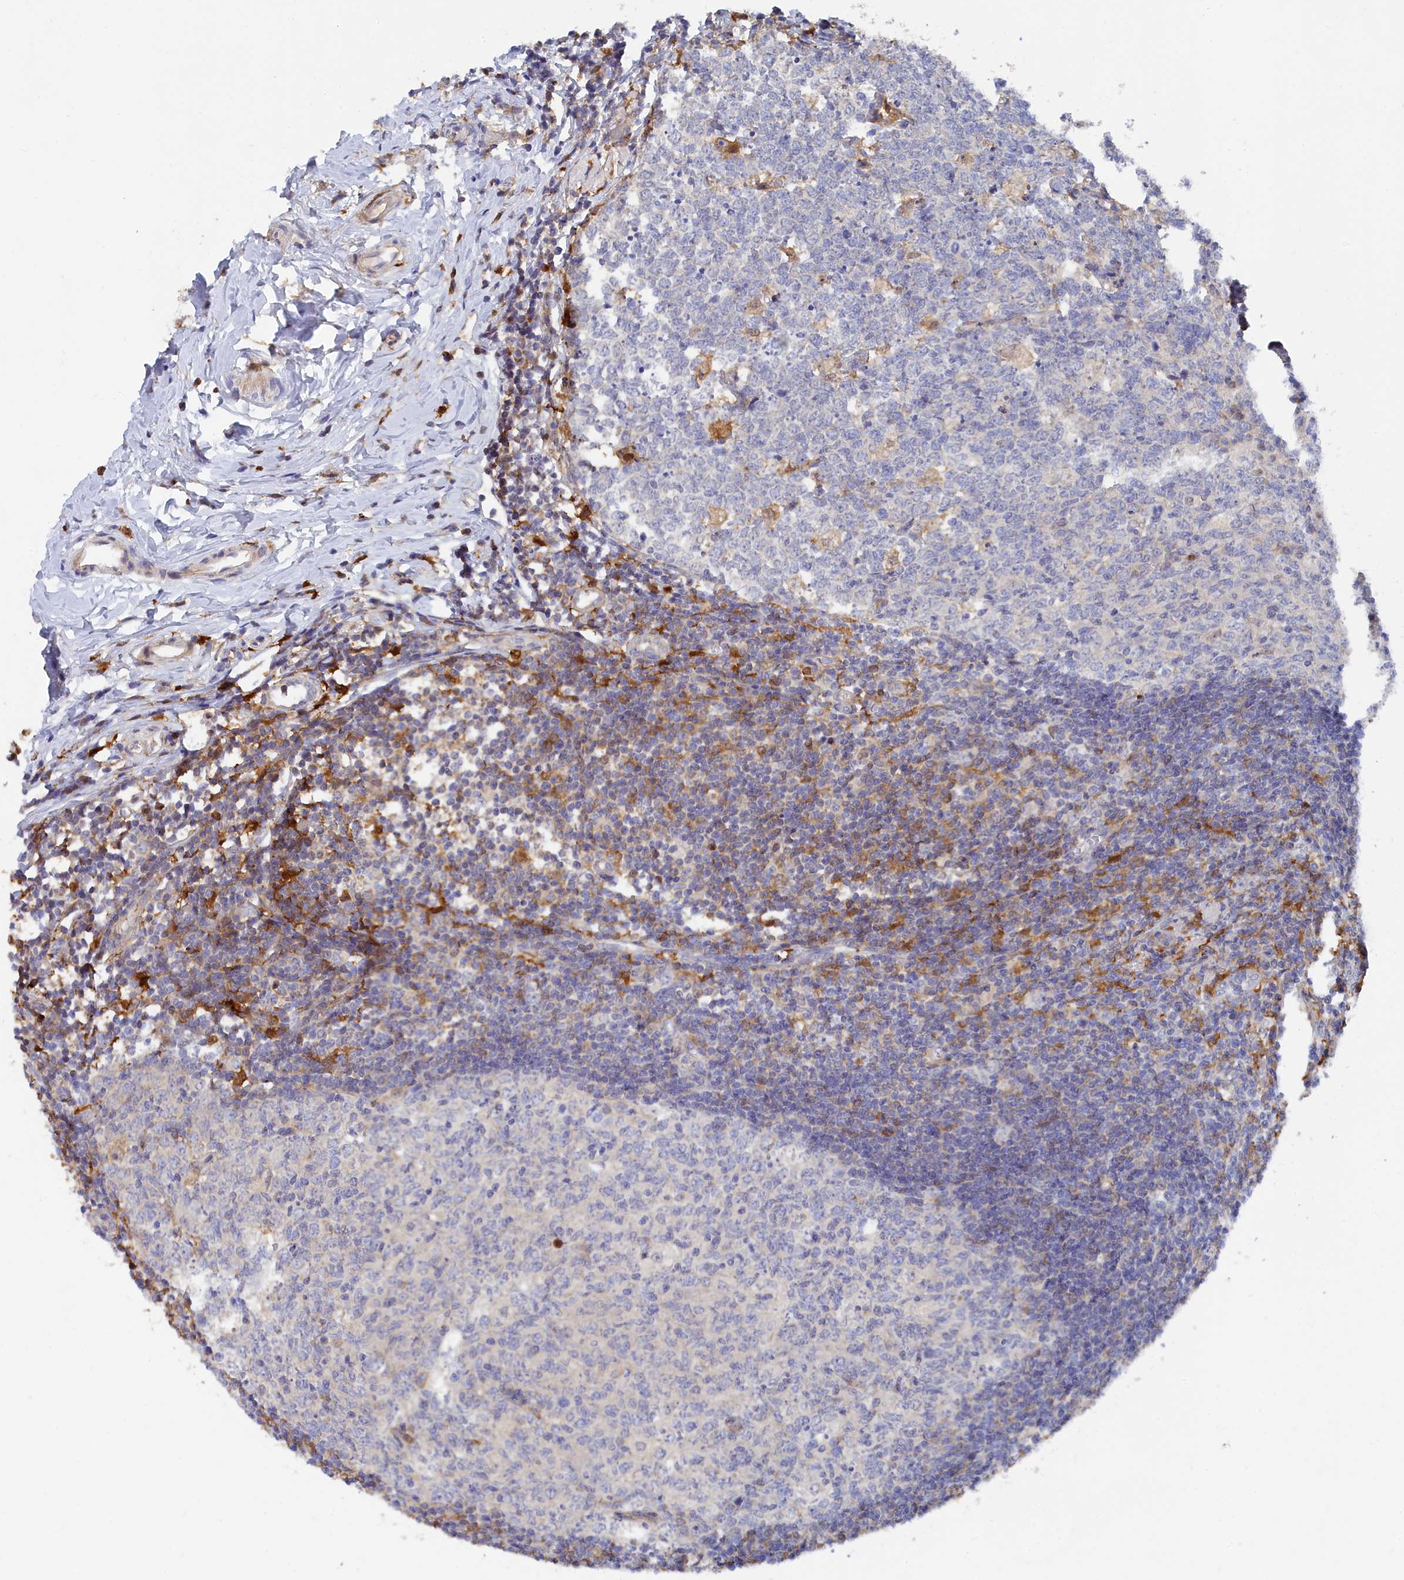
{"staining": {"intensity": "weak", "quantity": "25%-75%", "location": "cytoplasmic/membranous"}, "tissue": "appendix", "cell_type": "Glandular cells", "image_type": "normal", "snomed": [{"axis": "morphology", "description": "Normal tissue, NOS"}, {"axis": "topography", "description": "Appendix"}], "caption": "High-power microscopy captured an immunohistochemistry (IHC) photomicrograph of normal appendix, revealing weak cytoplasmic/membranous positivity in about 25%-75% of glandular cells.", "gene": "SPATA5L1", "patient": {"sex": "male", "age": 14}}